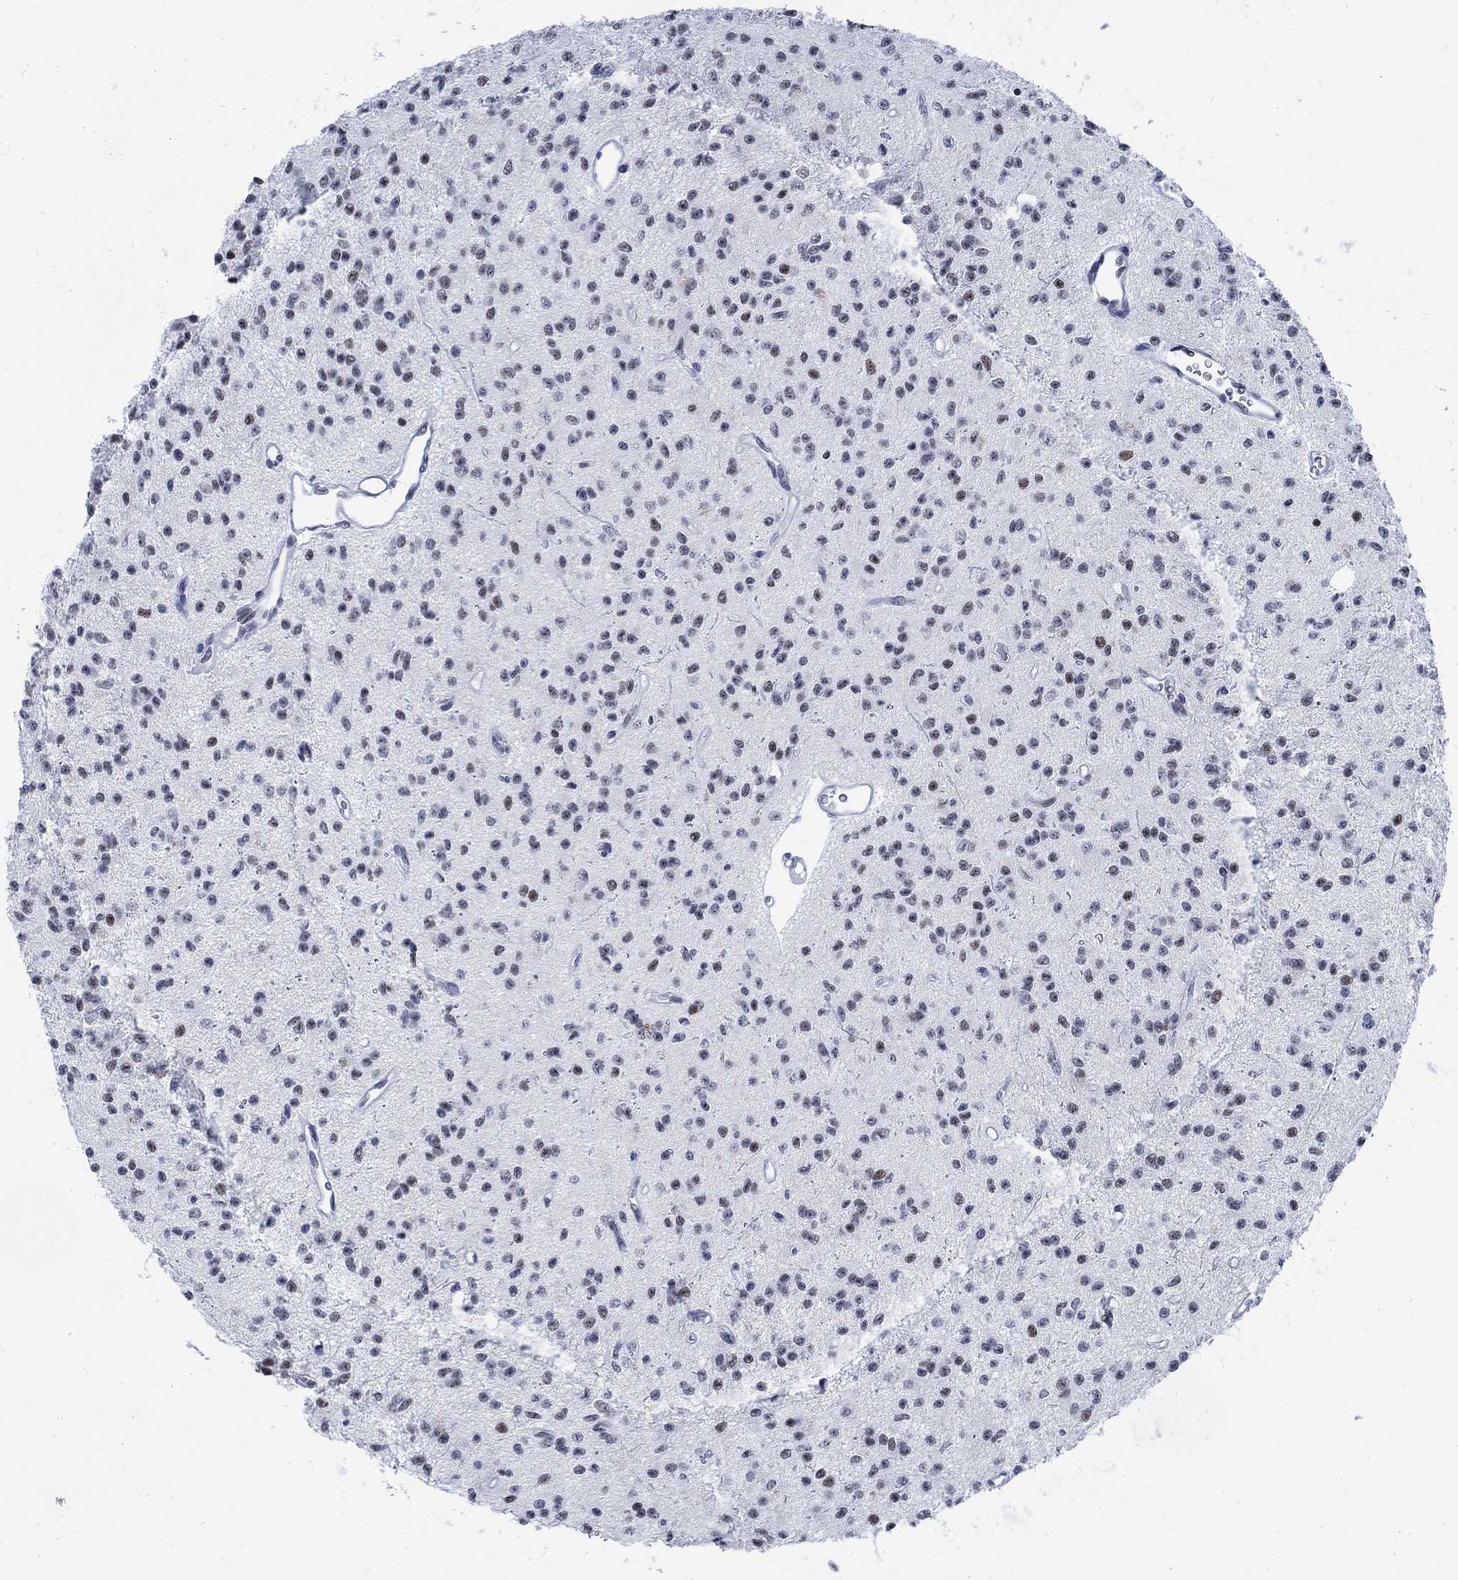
{"staining": {"intensity": "weak", "quantity": "<25%", "location": "nuclear"}, "tissue": "glioma", "cell_type": "Tumor cells", "image_type": "cancer", "snomed": [{"axis": "morphology", "description": "Glioma, malignant, Low grade"}, {"axis": "topography", "description": "Brain"}], "caption": "This image is of malignant glioma (low-grade) stained with immunohistochemistry to label a protein in brown with the nuclei are counter-stained blue. There is no positivity in tumor cells. (DAB (3,3'-diaminobenzidine) immunohistochemistry (IHC), high magnification).", "gene": "DLK1", "patient": {"sex": "female", "age": 45}}